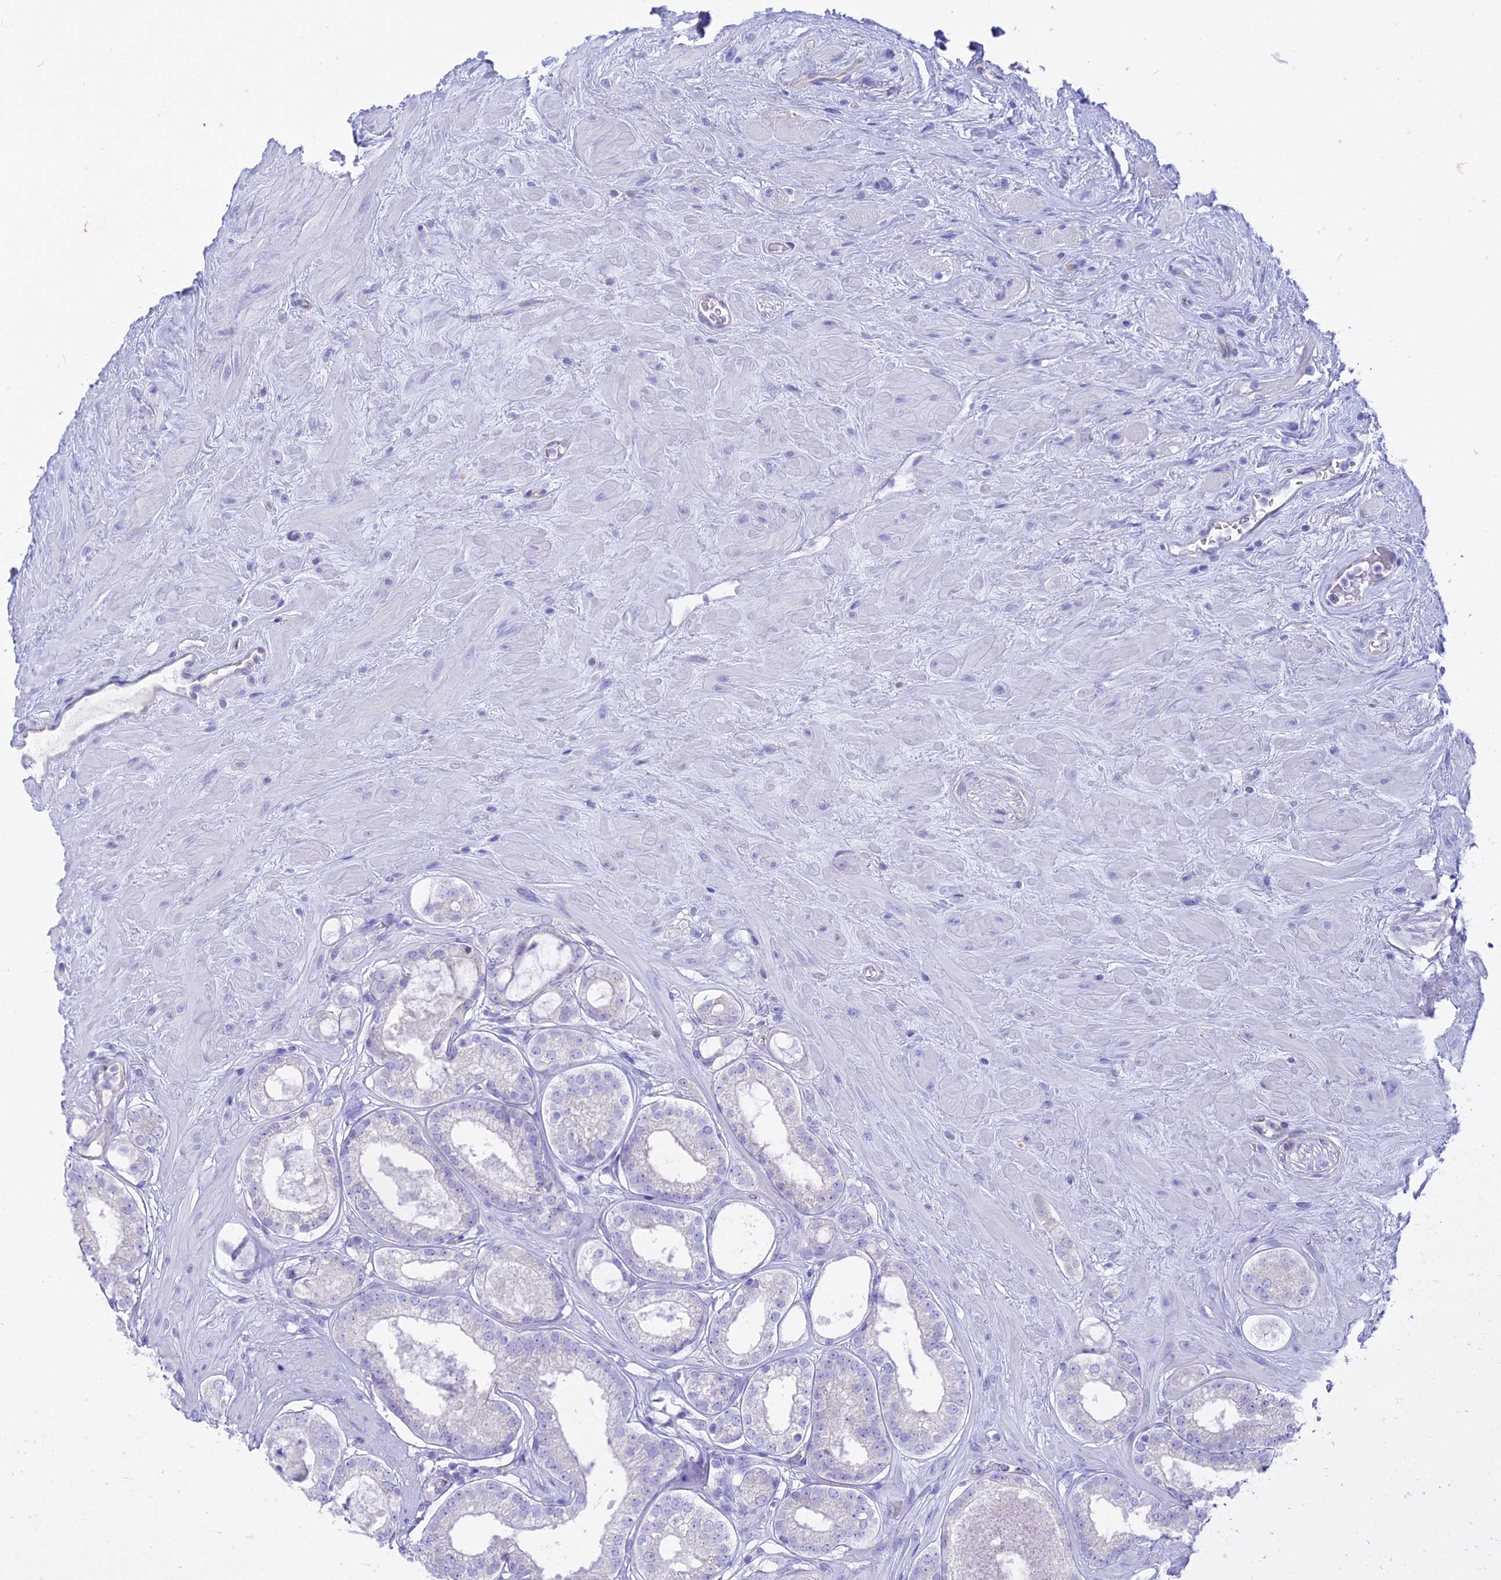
{"staining": {"intensity": "negative", "quantity": "none", "location": "none"}, "tissue": "prostate cancer", "cell_type": "Tumor cells", "image_type": "cancer", "snomed": [{"axis": "morphology", "description": "Adenocarcinoma, High grade"}, {"axis": "topography", "description": "Prostate"}], "caption": "DAB immunohistochemical staining of human prostate high-grade adenocarcinoma demonstrates no significant staining in tumor cells.", "gene": "GNGT2", "patient": {"sex": "male", "age": 65}}